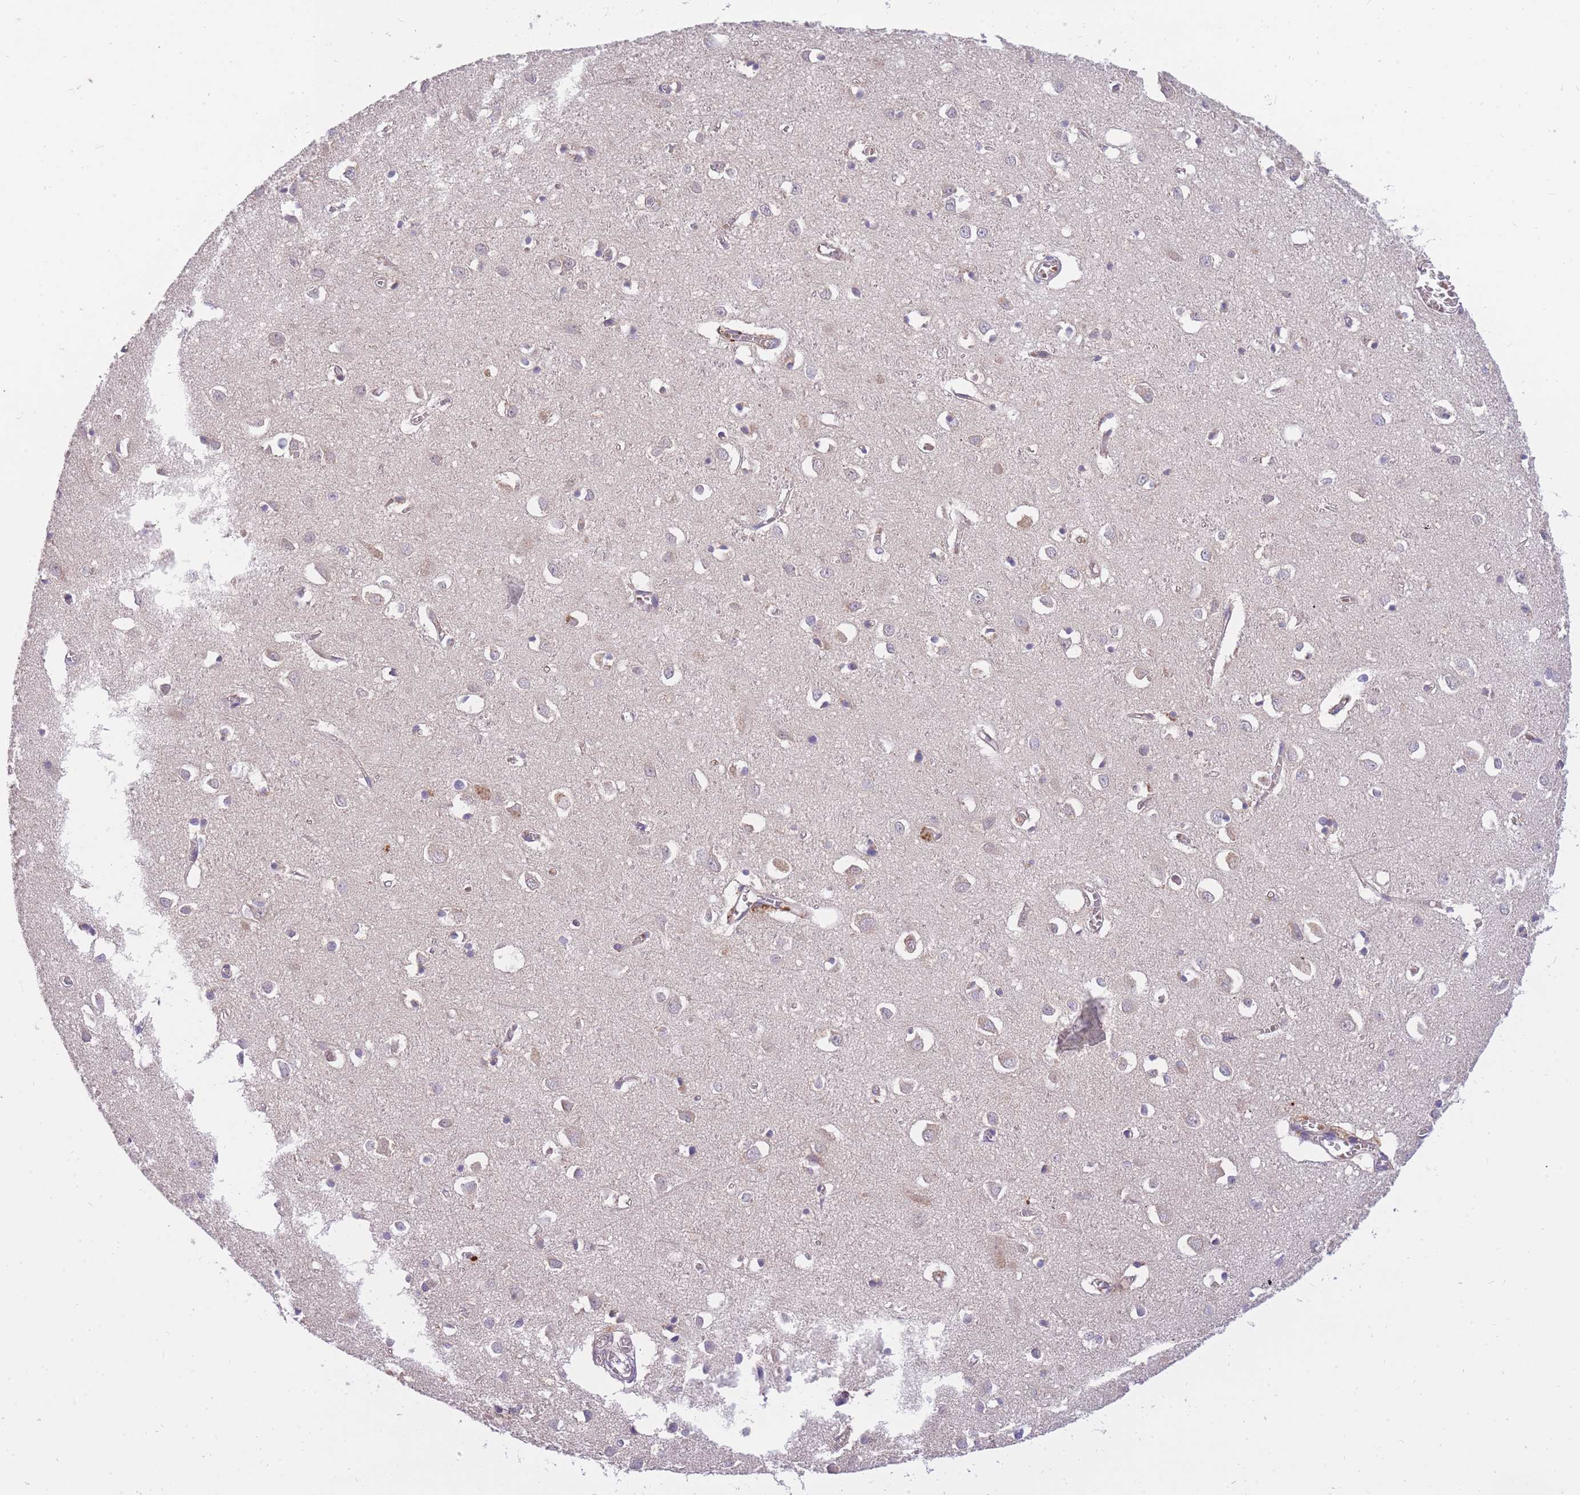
{"staining": {"intensity": "weak", "quantity": ">75%", "location": "cytoplasmic/membranous"}, "tissue": "cerebral cortex", "cell_type": "Endothelial cells", "image_type": "normal", "snomed": [{"axis": "morphology", "description": "Normal tissue, NOS"}, {"axis": "topography", "description": "Cerebral cortex"}], "caption": "The histopathology image shows staining of benign cerebral cortex, revealing weak cytoplasmic/membranous protein expression (brown color) within endothelial cells. Using DAB (3,3'-diaminobenzidine) (brown) and hematoxylin (blue) stains, captured at high magnification using brightfield microscopy.", "gene": "CRYGN", "patient": {"sex": "female", "age": 64}}